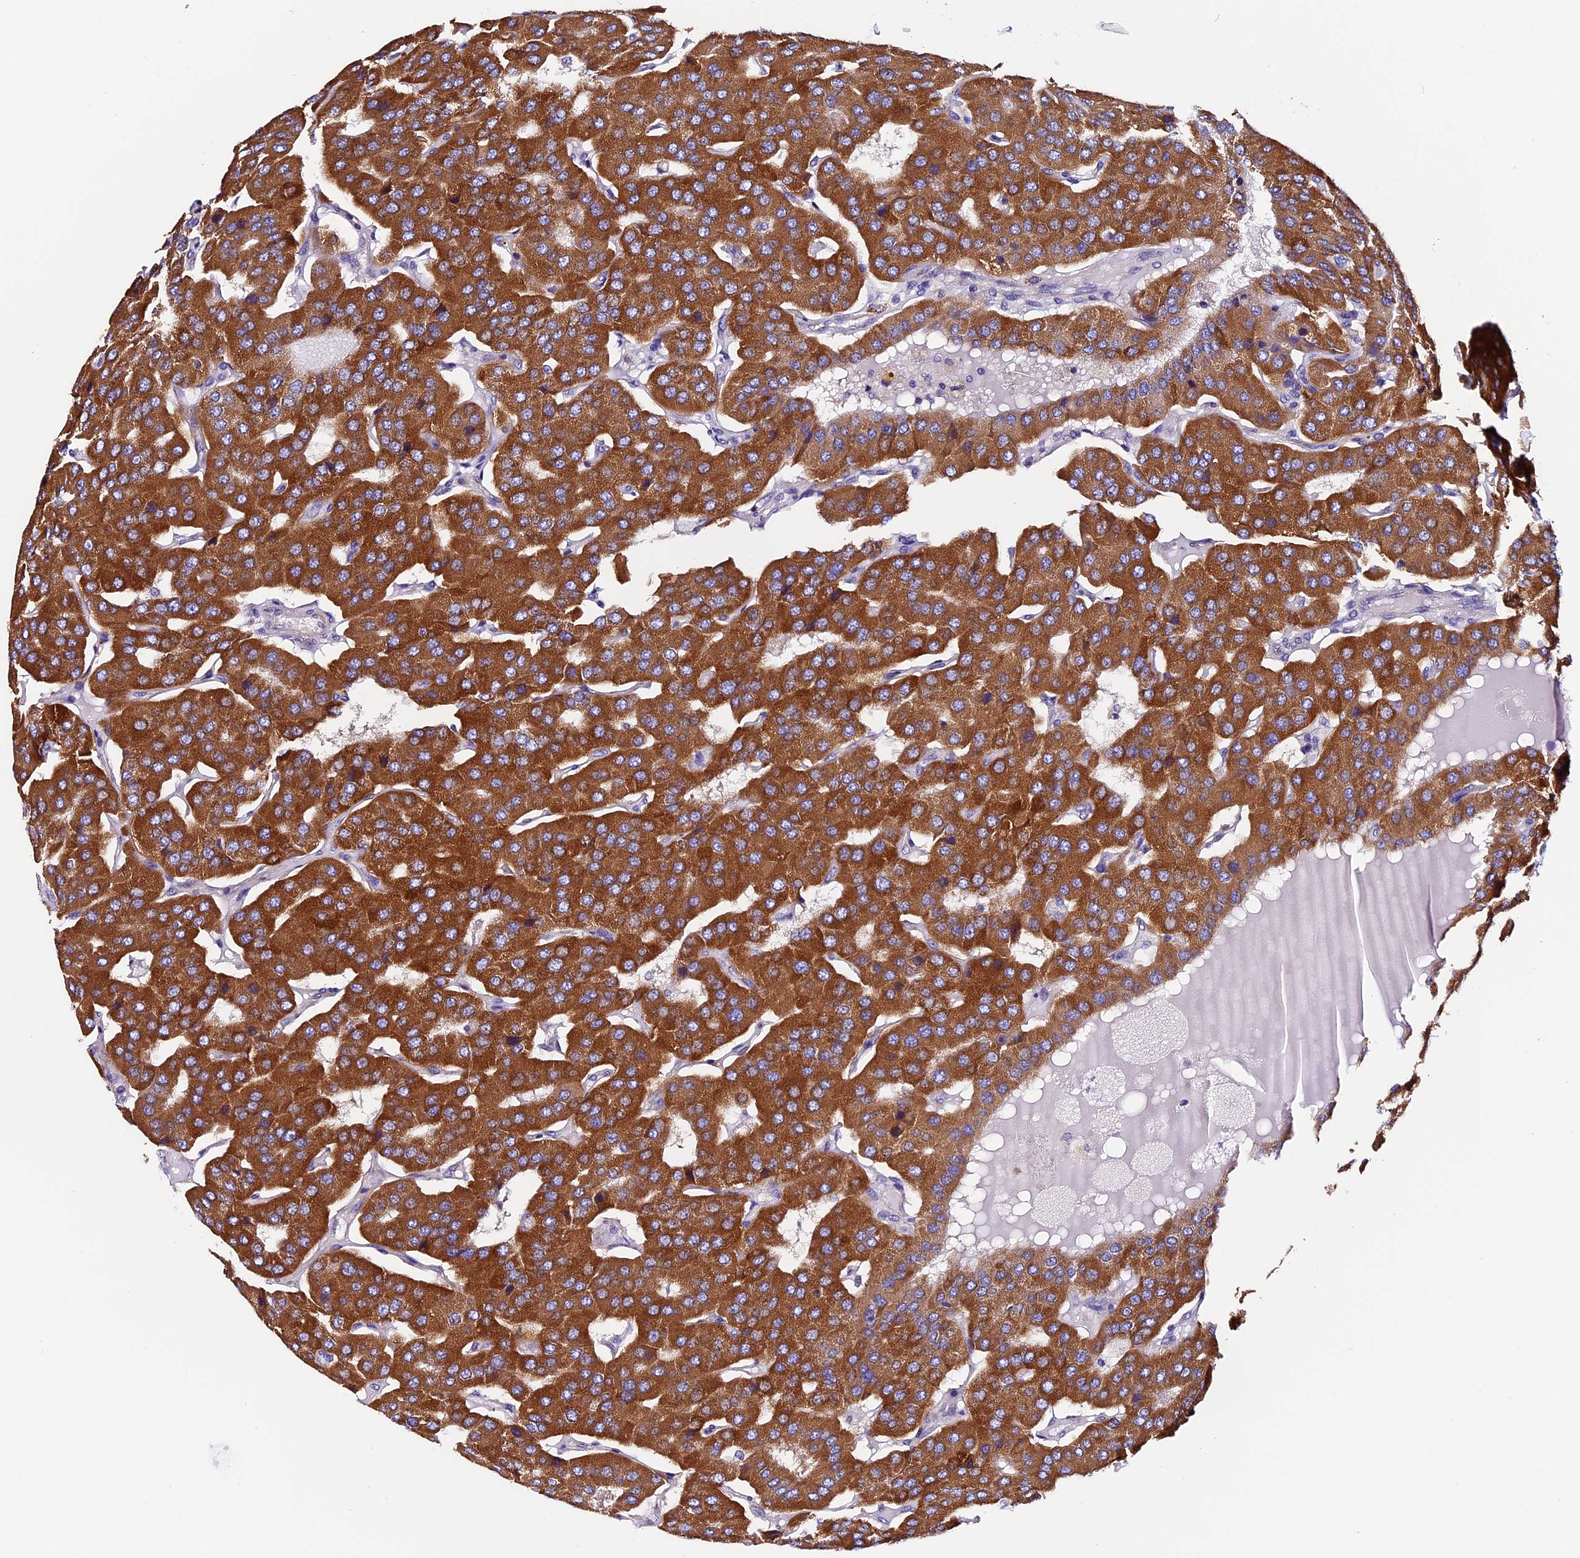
{"staining": {"intensity": "strong", "quantity": ">75%", "location": "cytoplasmic/membranous"}, "tissue": "parathyroid gland", "cell_type": "Glandular cells", "image_type": "normal", "snomed": [{"axis": "morphology", "description": "Normal tissue, NOS"}, {"axis": "morphology", "description": "Adenoma, NOS"}, {"axis": "topography", "description": "Parathyroid gland"}], "caption": "Parathyroid gland stained for a protein exhibits strong cytoplasmic/membranous positivity in glandular cells. The staining is performed using DAB (3,3'-diaminobenzidine) brown chromogen to label protein expression. The nuclei are counter-stained blue using hematoxylin.", "gene": "COMTD1", "patient": {"sex": "female", "age": 86}}